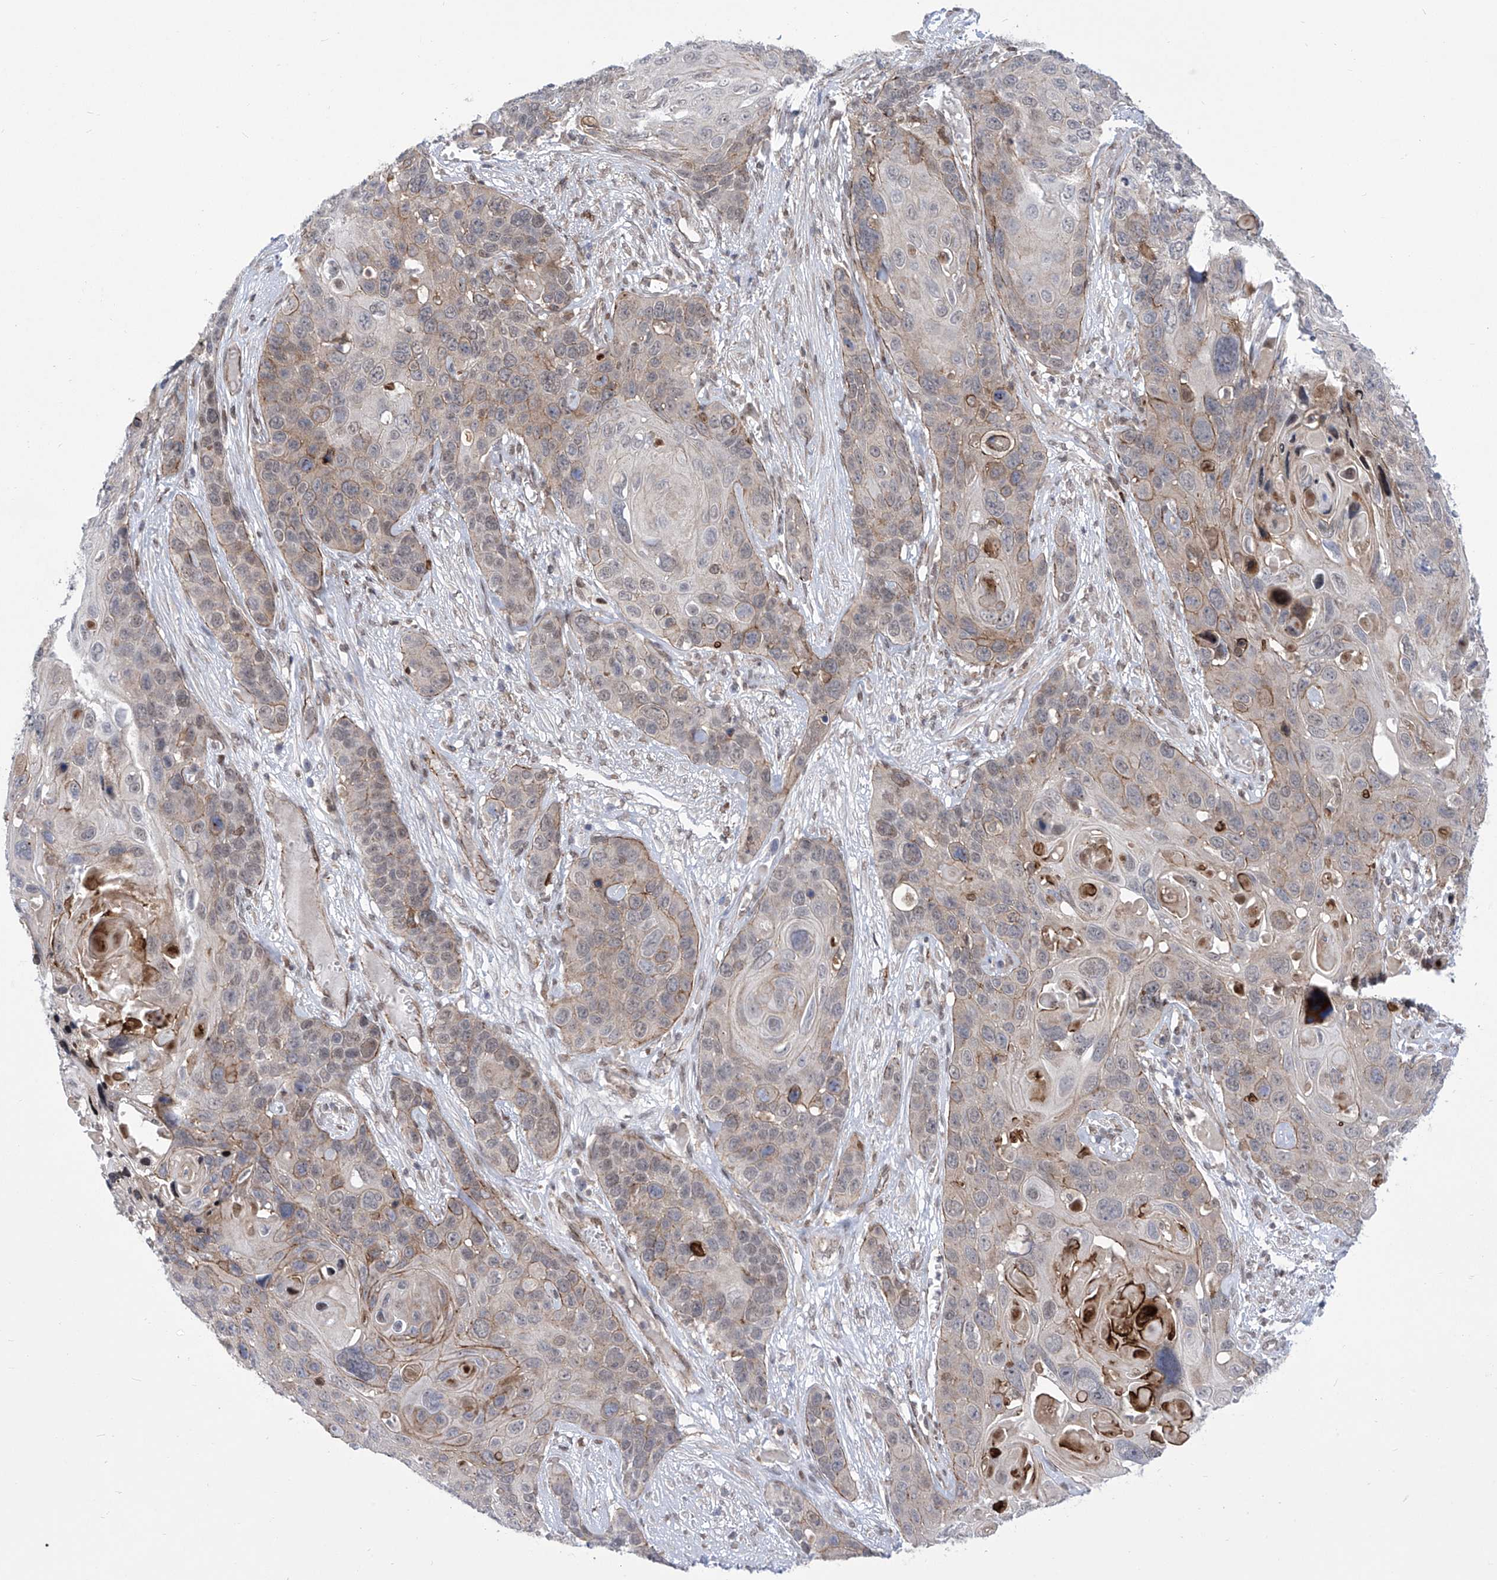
{"staining": {"intensity": "moderate", "quantity": "<25%", "location": "cytoplasmic/membranous"}, "tissue": "skin cancer", "cell_type": "Tumor cells", "image_type": "cancer", "snomed": [{"axis": "morphology", "description": "Squamous cell carcinoma, NOS"}, {"axis": "topography", "description": "Skin"}], "caption": "Immunohistochemical staining of skin cancer (squamous cell carcinoma) displays moderate cytoplasmic/membranous protein expression in approximately <25% of tumor cells.", "gene": "CEP290", "patient": {"sex": "male", "age": 55}}